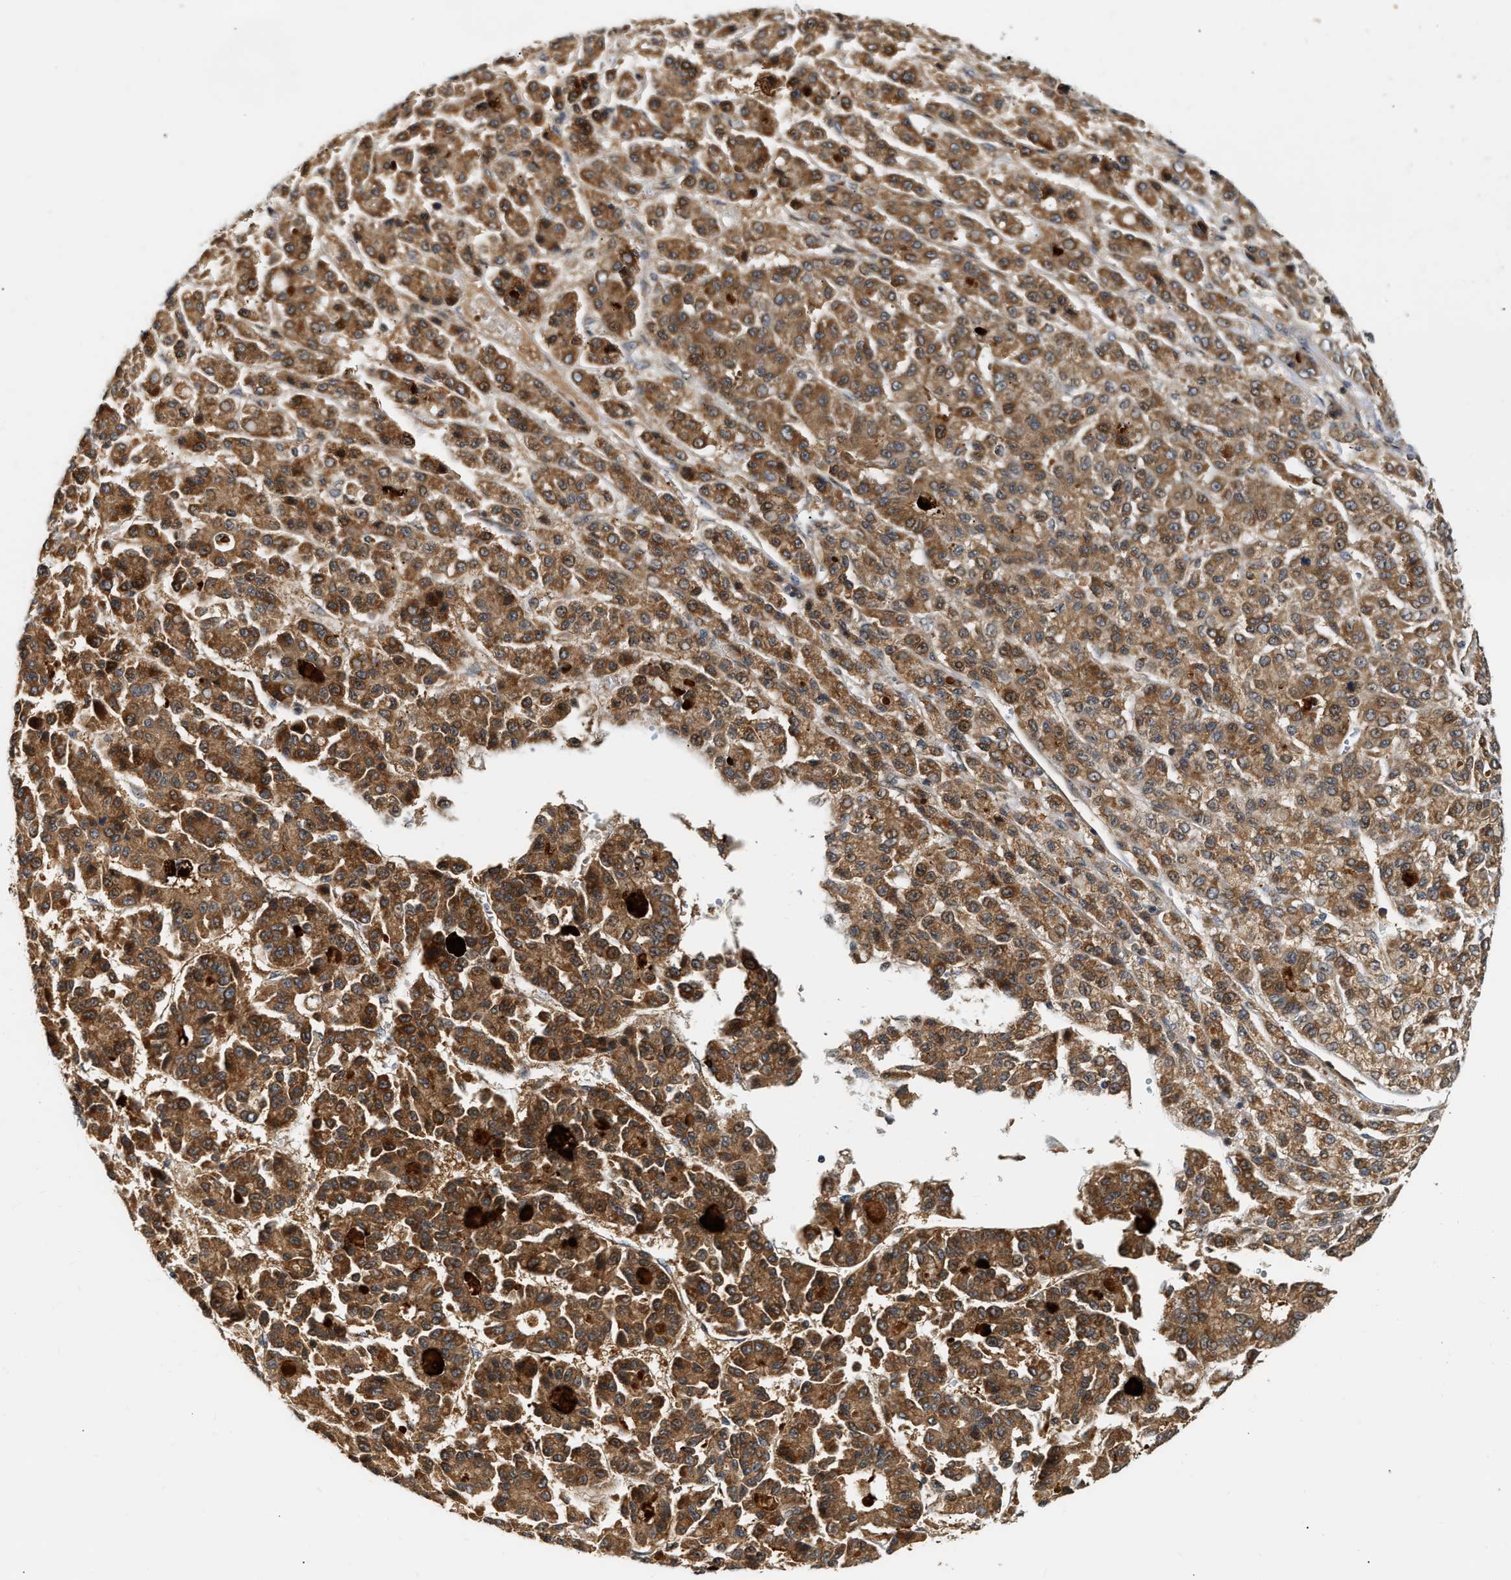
{"staining": {"intensity": "moderate", "quantity": ">75%", "location": "cytoplasmic/membranous"}, "tissue": "liver cancer", "cell_type": "Tumor cells", "image_type": "cancer", "snomed": [{"axis": "morphology", "description": "Carcinoma, Hepatocellular, NOS"}, {"axis": "topography", "description": "Liver"}], "caption": "Immunohistochemical staining of human liver cancer (hepatocellular carcinoma) reveals medium levels of moderate cytoplasmic/membranous expression in about >75% of tumor cells.", "gene": "EXTL2", "patient": {"sex": "male", "age": 70}}